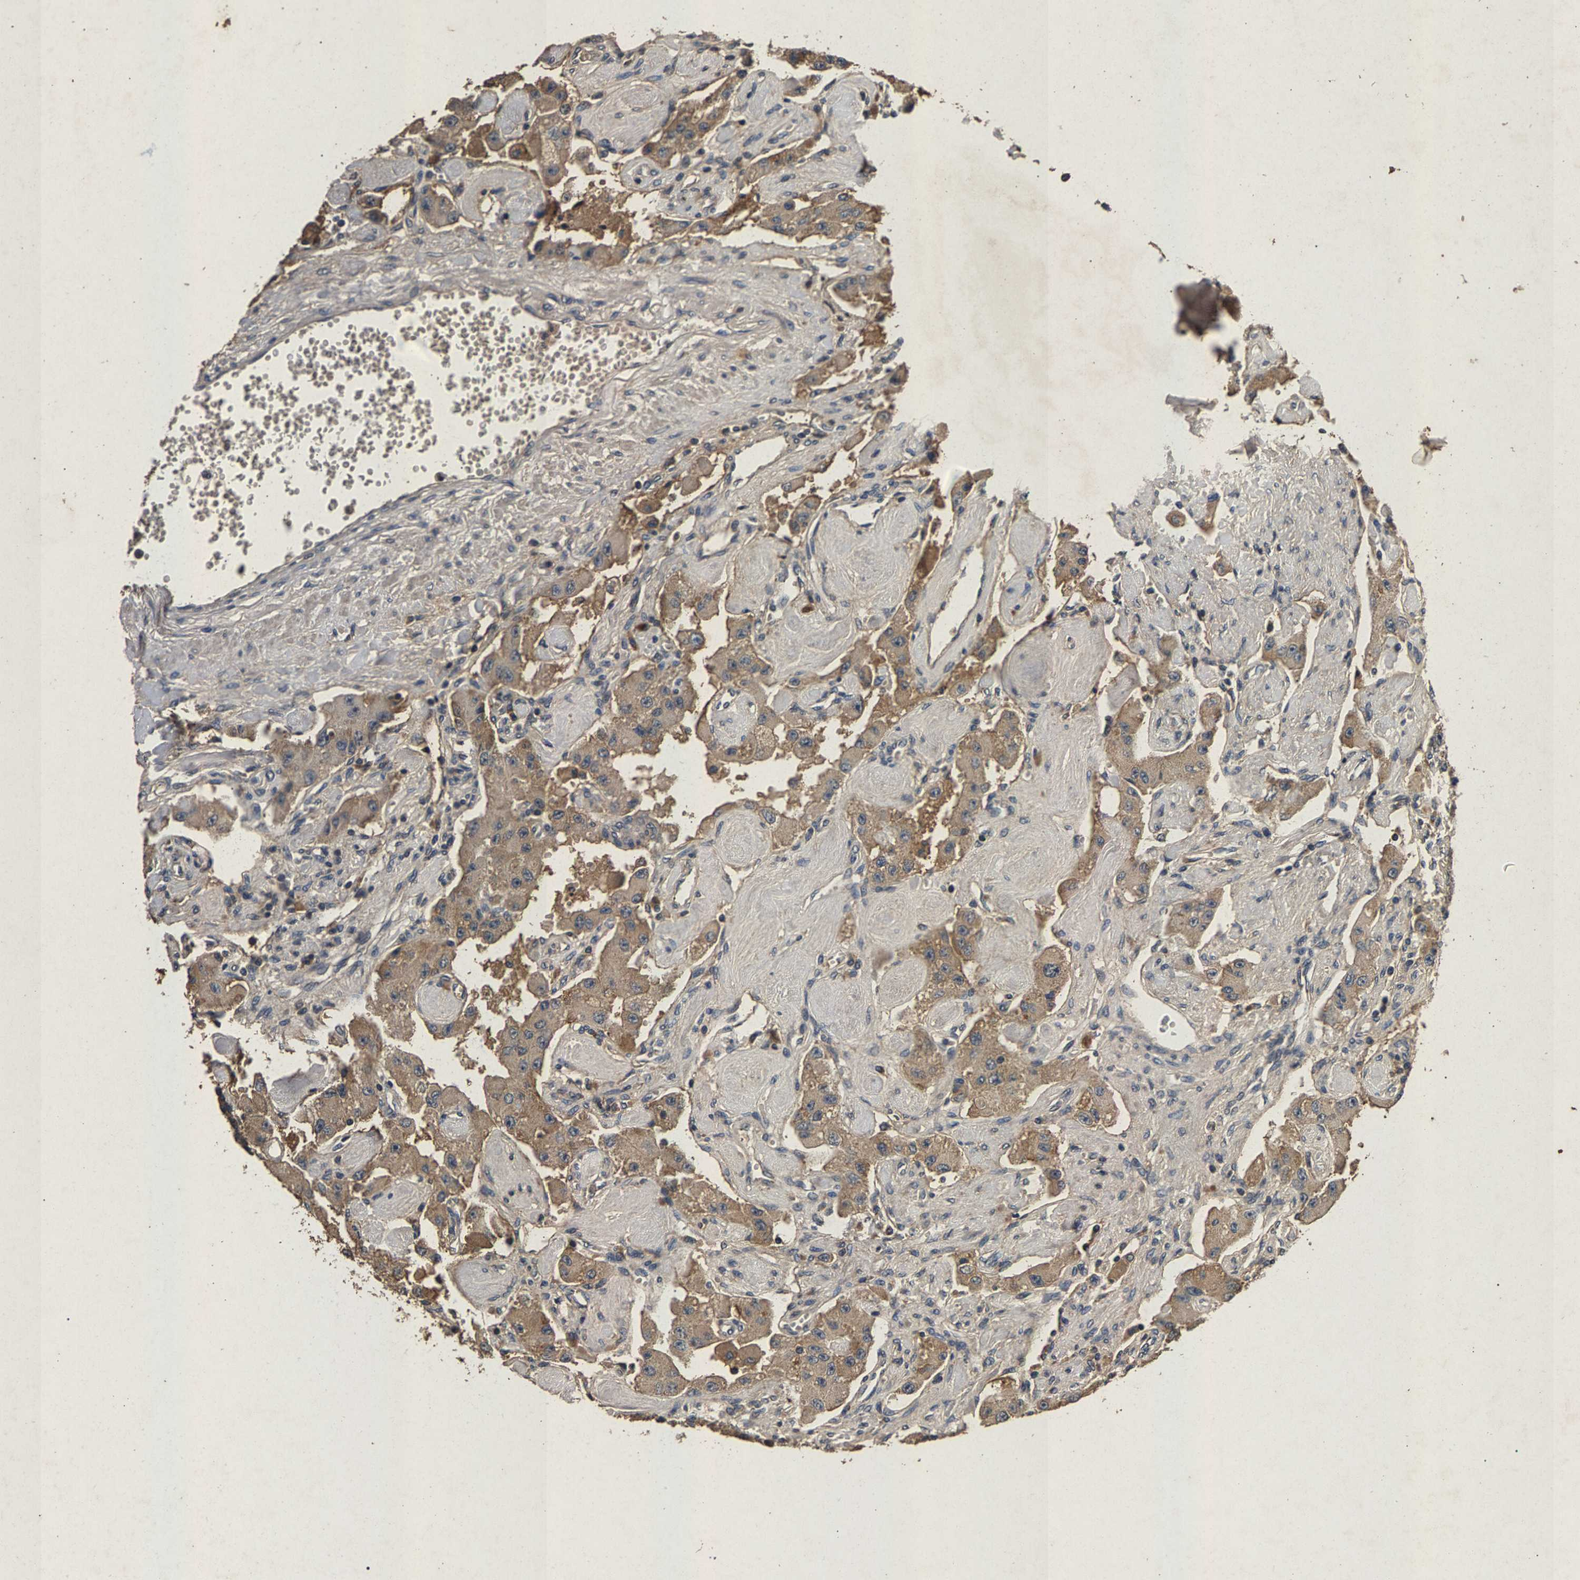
{"staining": {"intensity": "weak", "quantity": ">75%", "location": "cytoplasmic/membranous"}, "tissue": "carcinoid", "cell_type": "Tumor cells", "image_type": "cancer", "snomed": [{"axis": "morphology", "description": "Carcinoid, malignant, NOS"}, {"axis": "topography", "description": "Pancreas"}], "caption": "Human malignant carcinoid stained with a brown dye displays weak cytoplasmic/membranous positive positivity in approximately >75% of tumor cells.", "gene": "PPP1CC", "patient": {"sex": "male", "age": 41}}